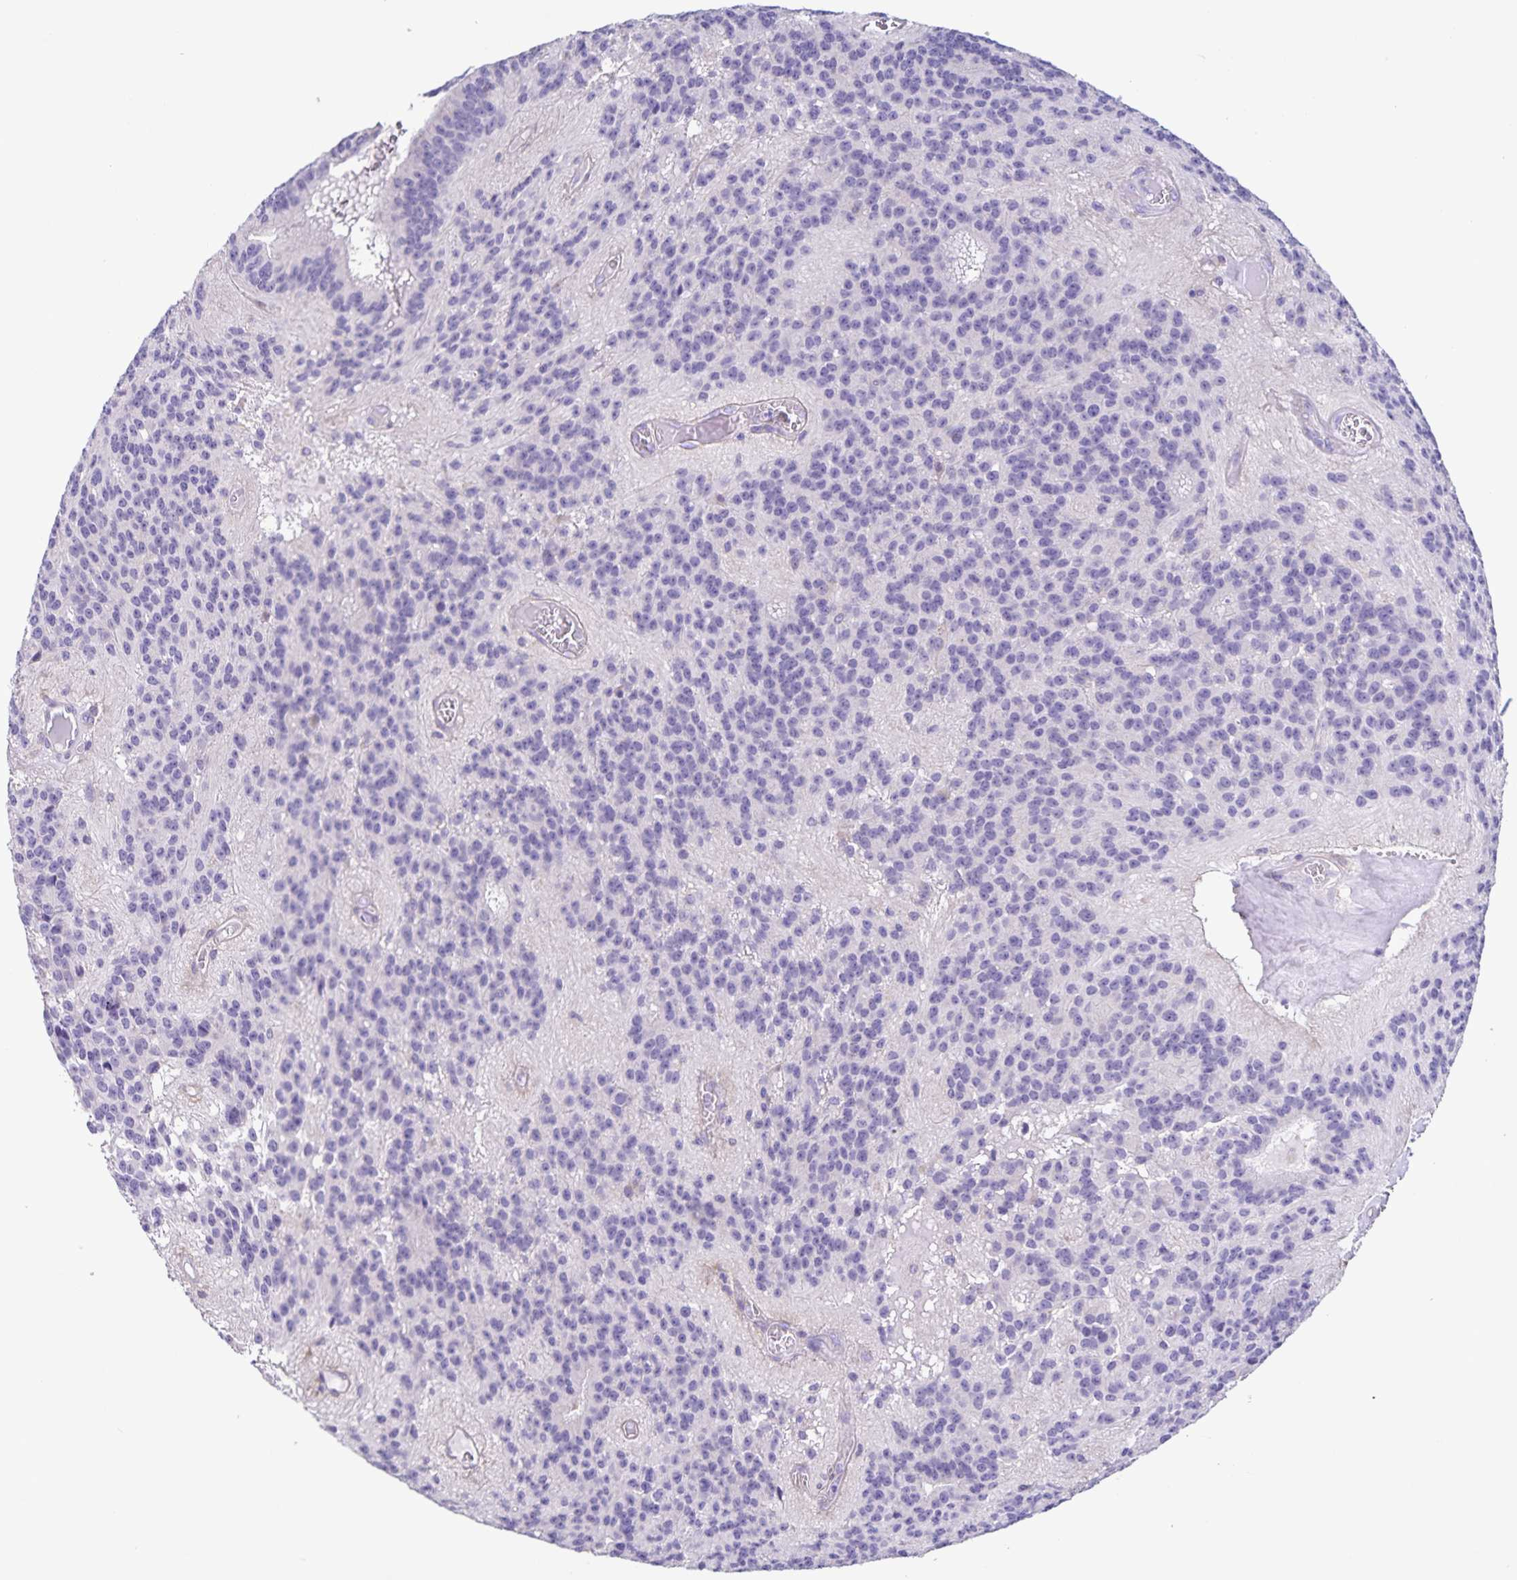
{"staining": {"intensity": "negative", "quantity": "none", "location": "none"}, "tissue": "glioma", "cell_type": "Tumor cells", "image_type": "cancer", "snomed": [{"axis": "morphology", "description": "Glioma, malignant, Low grade"}, {"axis": "topography", "description": "Brain"}], "caption": "DAB (3,3'-diaminobenzidine) immunohistochemical staining of malignant glioma (low-grade) reveals no significant expression in tumor cells.", "gene": "BOLL", "patient": {"sex": "male", "age": 31}}